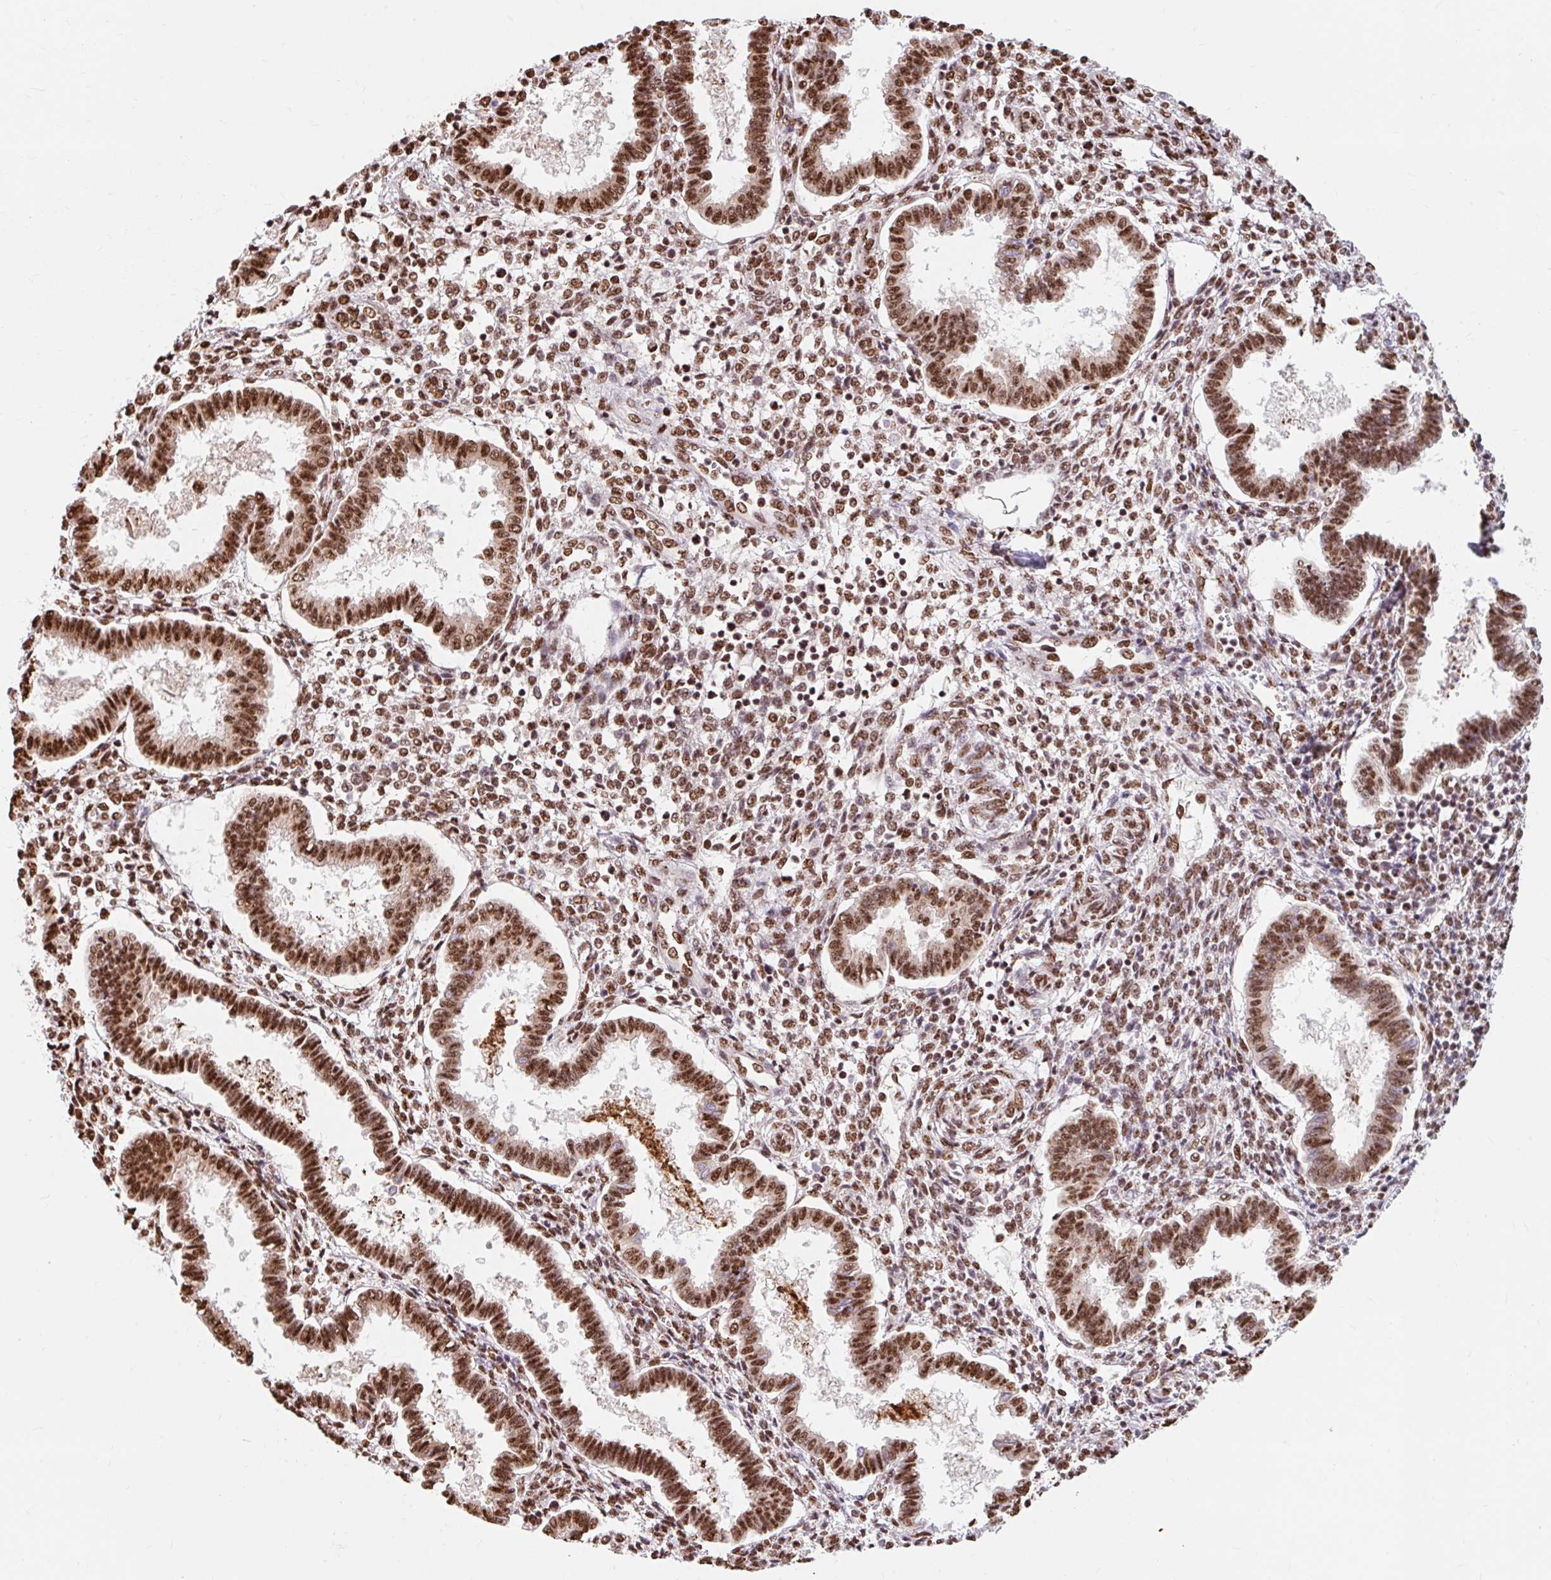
{"staining": {"intensity": "moderate", "quantity": ">75%", "location": "nuclear"}, "tissue": "endometrium", "cell_type": "Cells in endometrial stroma", "image_type": "normal", "snomed": [{"axis": "morphology", "description": "Normal tissue, NOS"}, {"axis": "topography", "description": "Endometrium"}], "caption": "Unremarkable endometrium was stained to show a protein in brown. There is medium levels of moderate nuclear expression in approximately >75% of cells in endometrial stroma. The protein is shown in brown color, while the nuclei are stained blue.", "gene": "BICRA", "patient": {"sex": "female", "age": 24}}